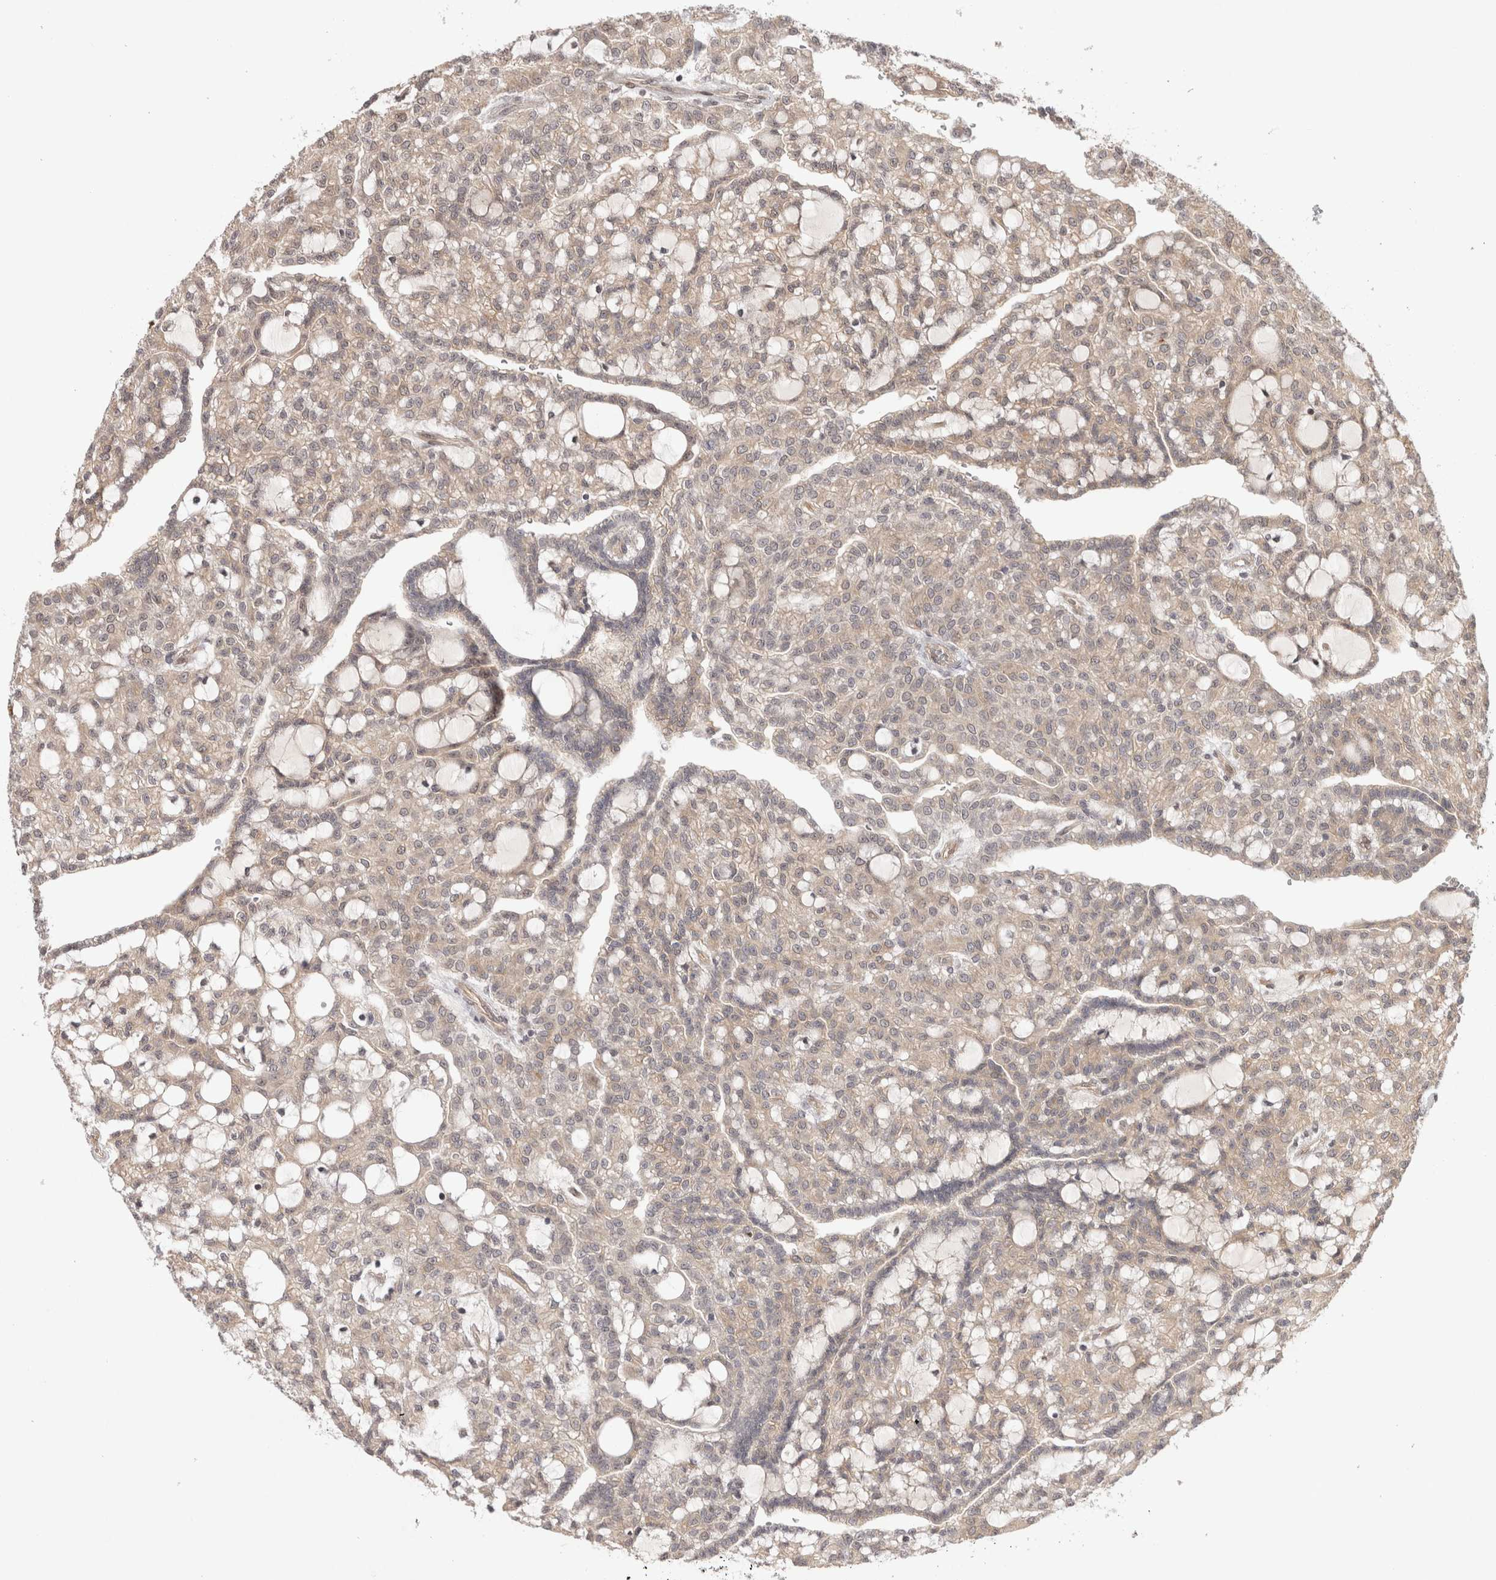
{"staining": {"intensity": "weak", "quantity": ">75%", "location": "cytoplasmic/membranous"}, "tissue": "renal cancer", "cell_type": "Tumor cells", "image_type": "cancer", "snomed": [{"axis": "morphology", "description": "Adenocarcinoma, NOS"}, {"axis": "topography", "description": "Kidney"}], "caption": "High-magnification brightfield microscopy of renal cancer stained with DAB (brown) and counterstained with hematoxylin (blue). tumor cells exhibit weak cytoplasmic/membranous expression is present in approximately>75% of cells. The staining was performed using DAB (3,3'-diaminobenzidine) to visualize the protein expression in brown, while the nuclei were stained in blue with hematoxylin (Magnification: 20x).", "gene": "ZNF318", "patient": {"sex": "male", "age": 63}}